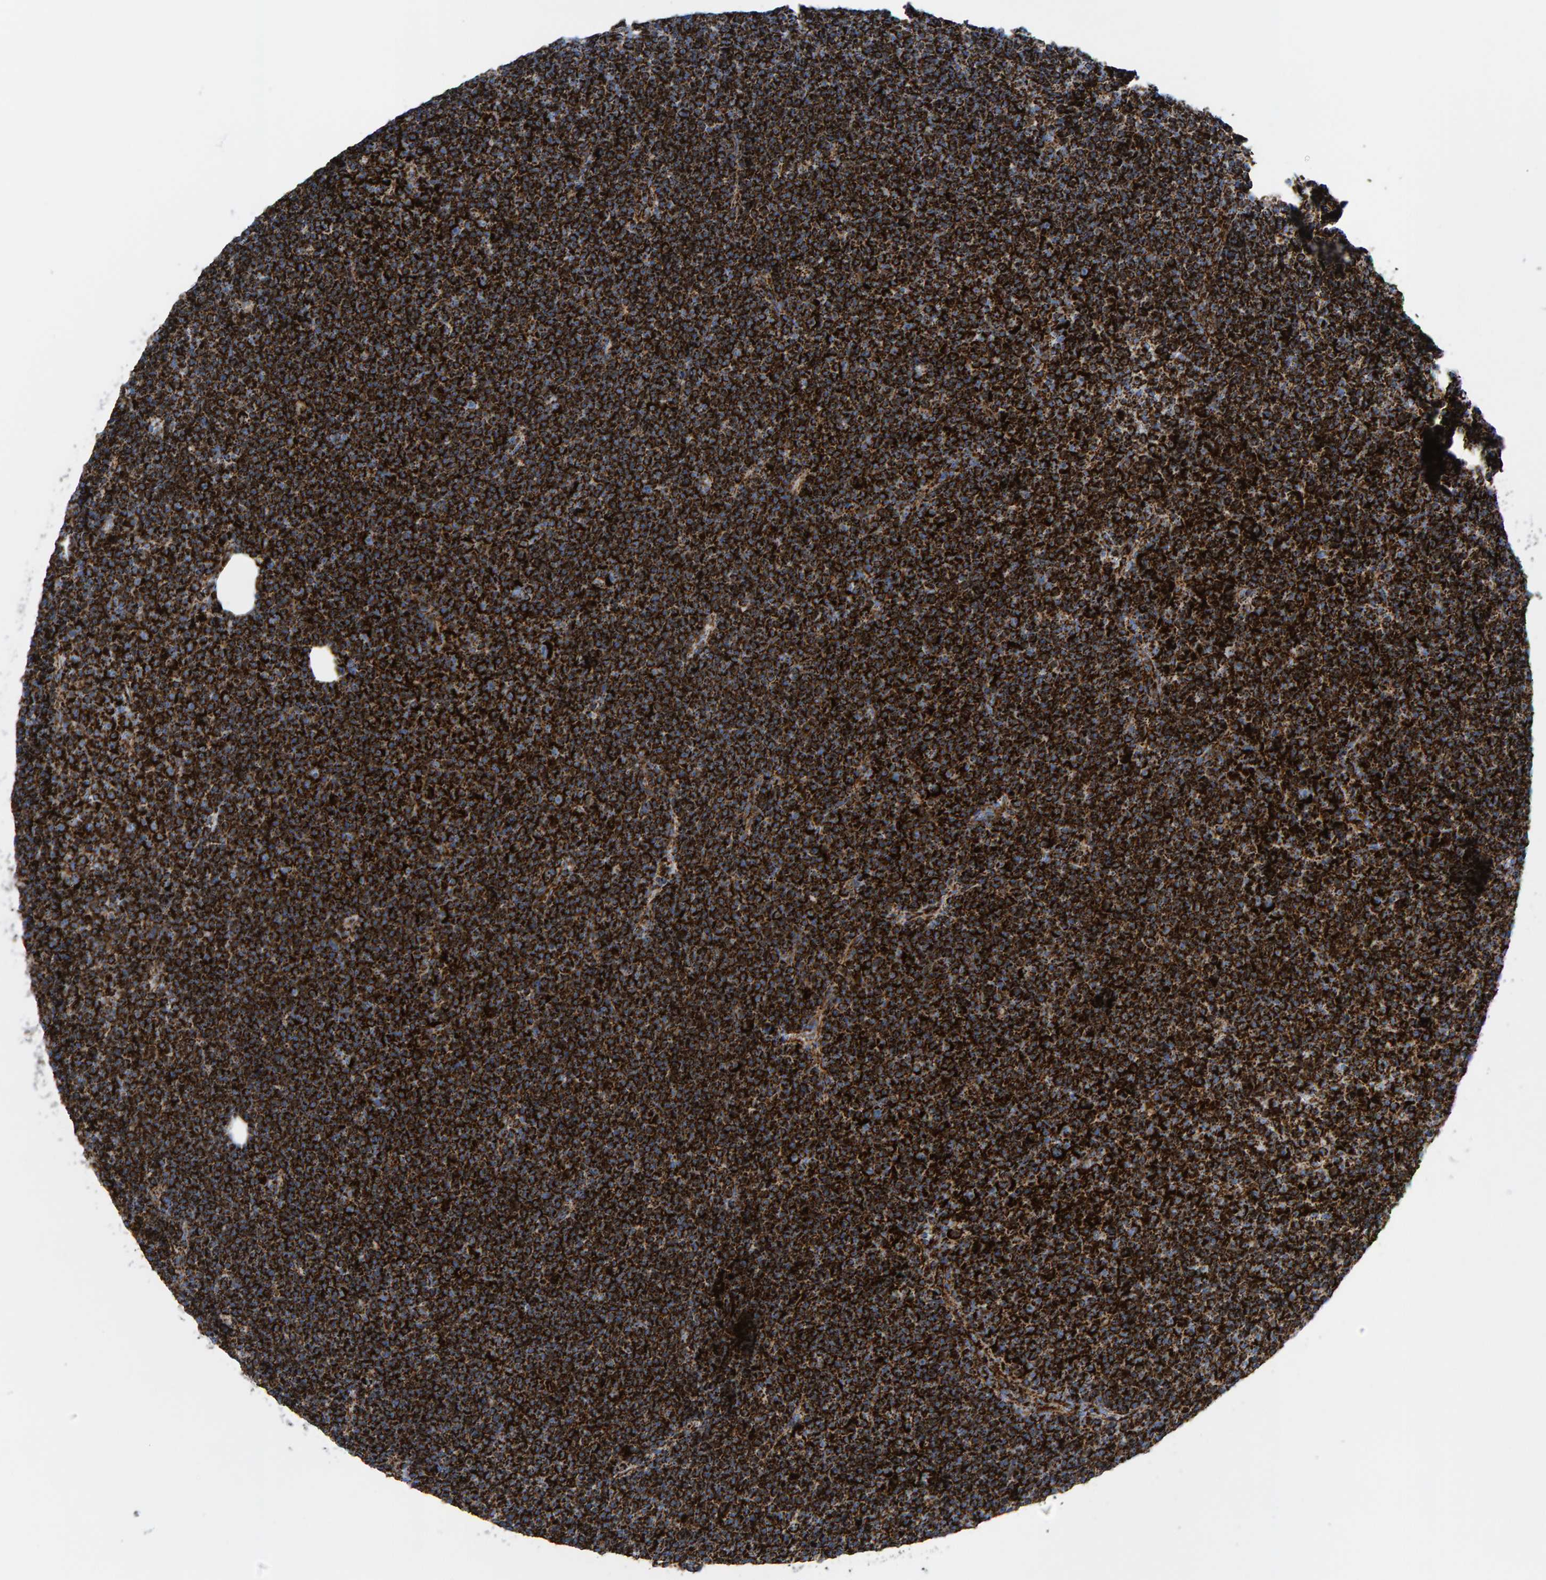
{"staining": {"intensity": "strong", "quantity": ">75%", "location": "cytoplasmic/membranous"}, "tissue": "lymphoma", "cell_type": "Tumor cells", "image_type": "cancer", "snomed": [{"axis": "morphology", "description": "Malignant lymphoma, non-Hodgkin's type, Low grade"}, {"axis": "topography", "description": "Lymph node"}], "caption": "DAB immunohistochemical staining of lymphoma demonstrates strong cytoplasmic/membranous protein staining in about >75% of tumor cells. Immunohistochemistry stains the protein in brown and the nuclei are stained blue.", "gene": "ENSG00000262660", "patient": {"sex": "female", "age": 67}}